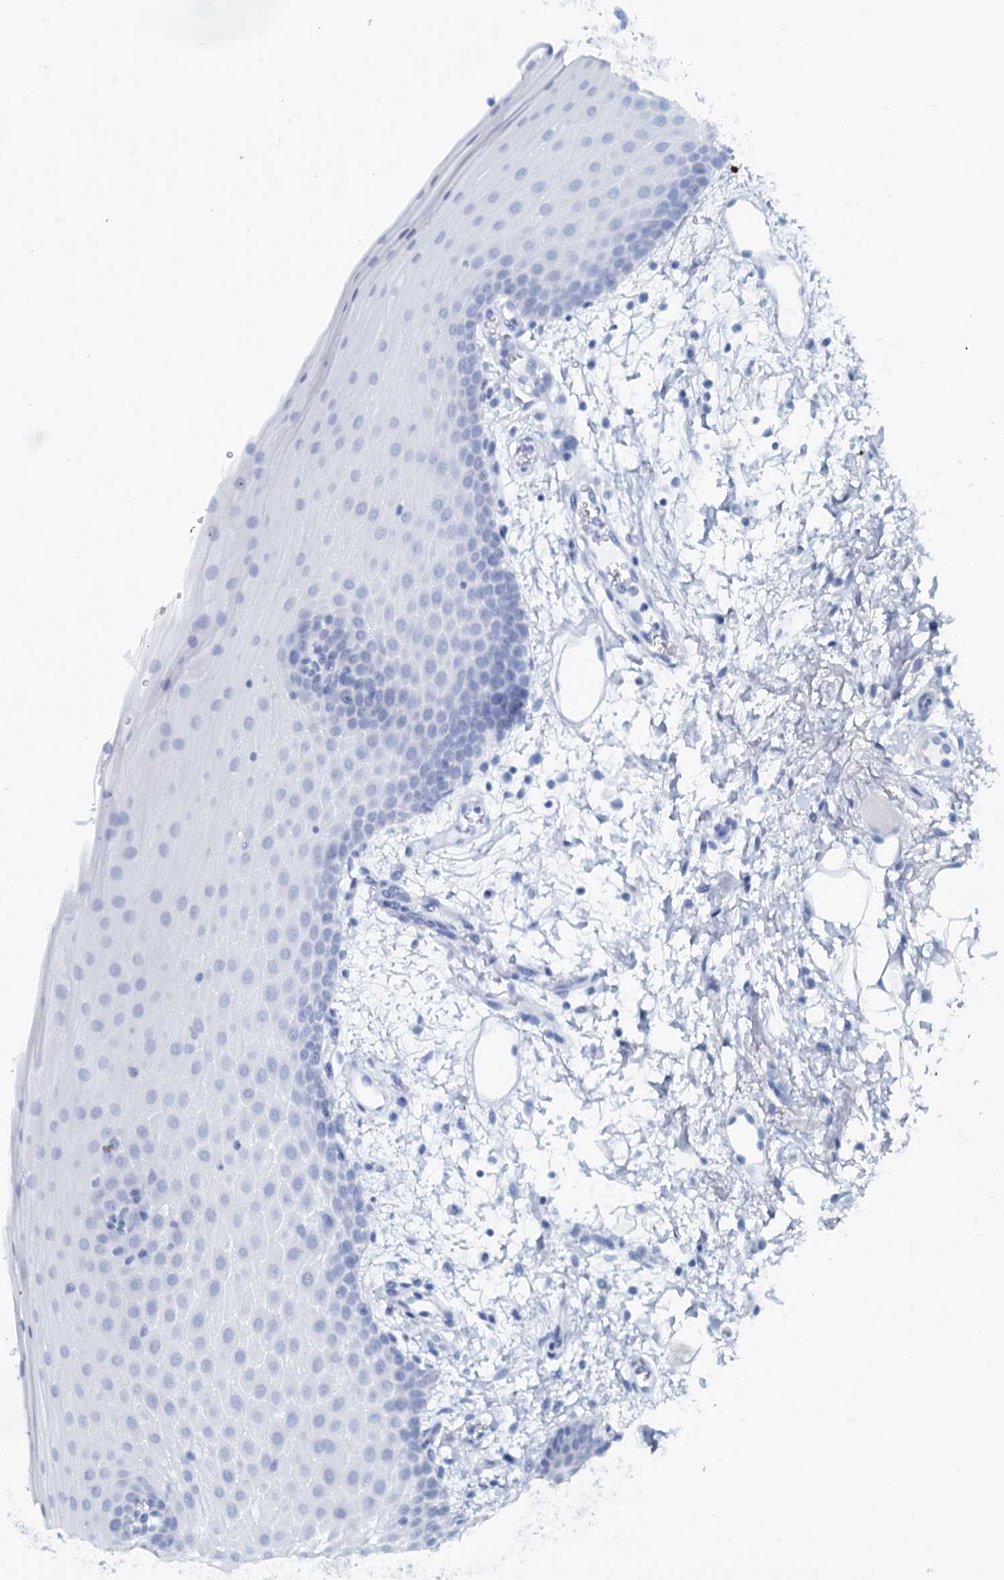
{"staining": {"intensity": "weak", "quantity": "<25%", "location": "cytoplasmic/membranous,nuclear"}, "tissue": "oral mucosa", "cell_type": "Squamous epithelial cells", "image_type": "normal", "snomed": [{"axis": "morphology", "description": "Normal tissue, NOS"}, {"axis": "topography", "description": "Oral tissue"}], "caption": "The immunohistochemistry (IHC) photomicrograph has no significant expression in squamous epithelial cells of oral mucosa.", "gene": "CDC42SE2", "patient": {"sex": "male", "age": 68}}